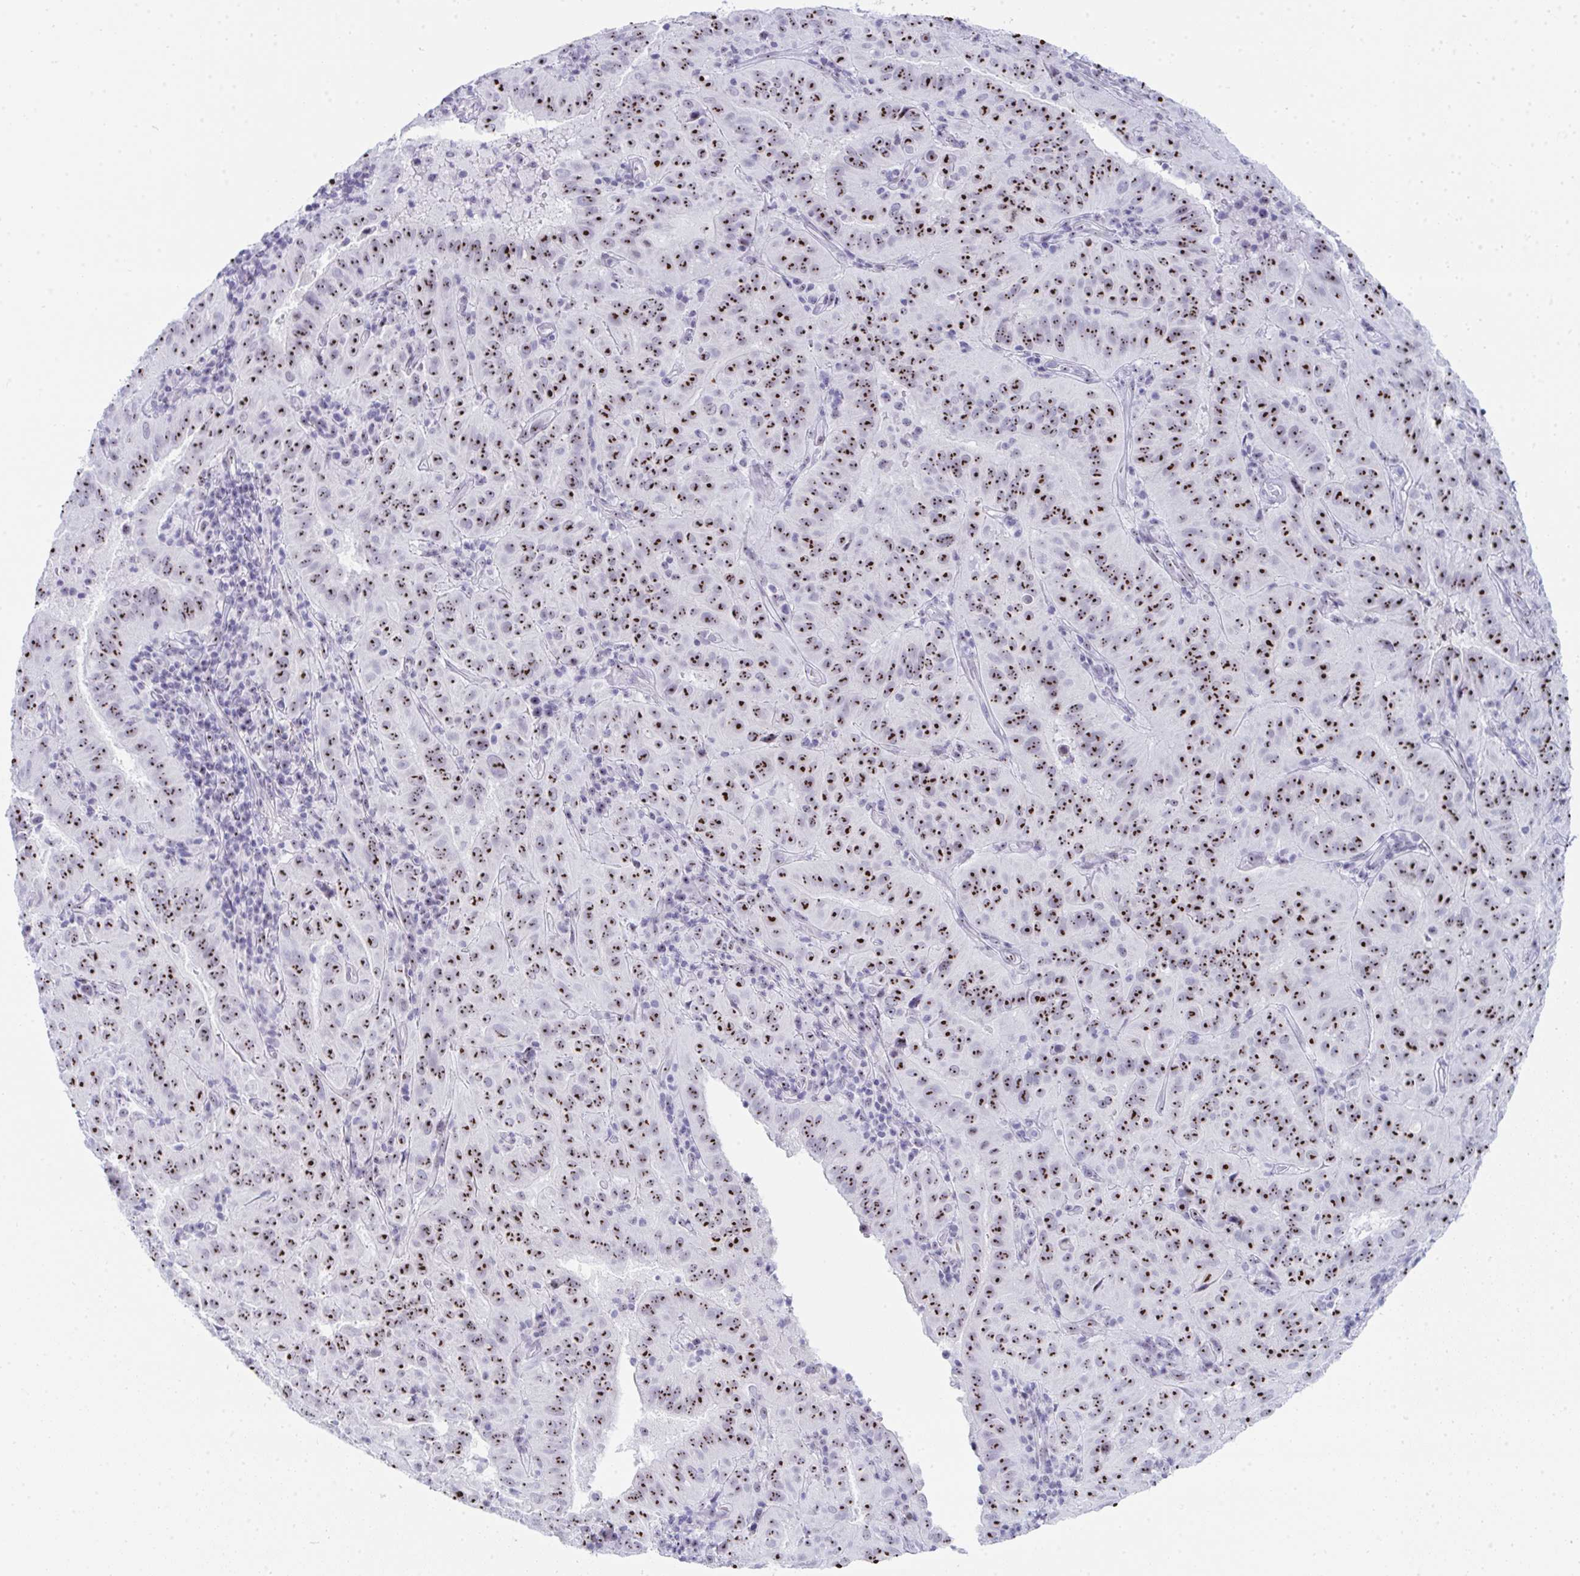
{"staining": {"intensity": "strong", "quantity": ">75%", "location": "nuclear"}, "tissue": "pancreatic cancer", "cell_type": "Tumor cells", "image_type": "cancer", "snomed": [{"axis": "morphology", "description": "Adenocarcinoma, NOS"}, {"axis": "topography", "description": "Pancreas"}], "caption": "This image exhibits IHC staining of human pancreatic cancer, with high strong nuclear positivity in approximately >75% of tumor cells.", "gene": "NOP10", "patient": {"sex": "male", "age": 63}}